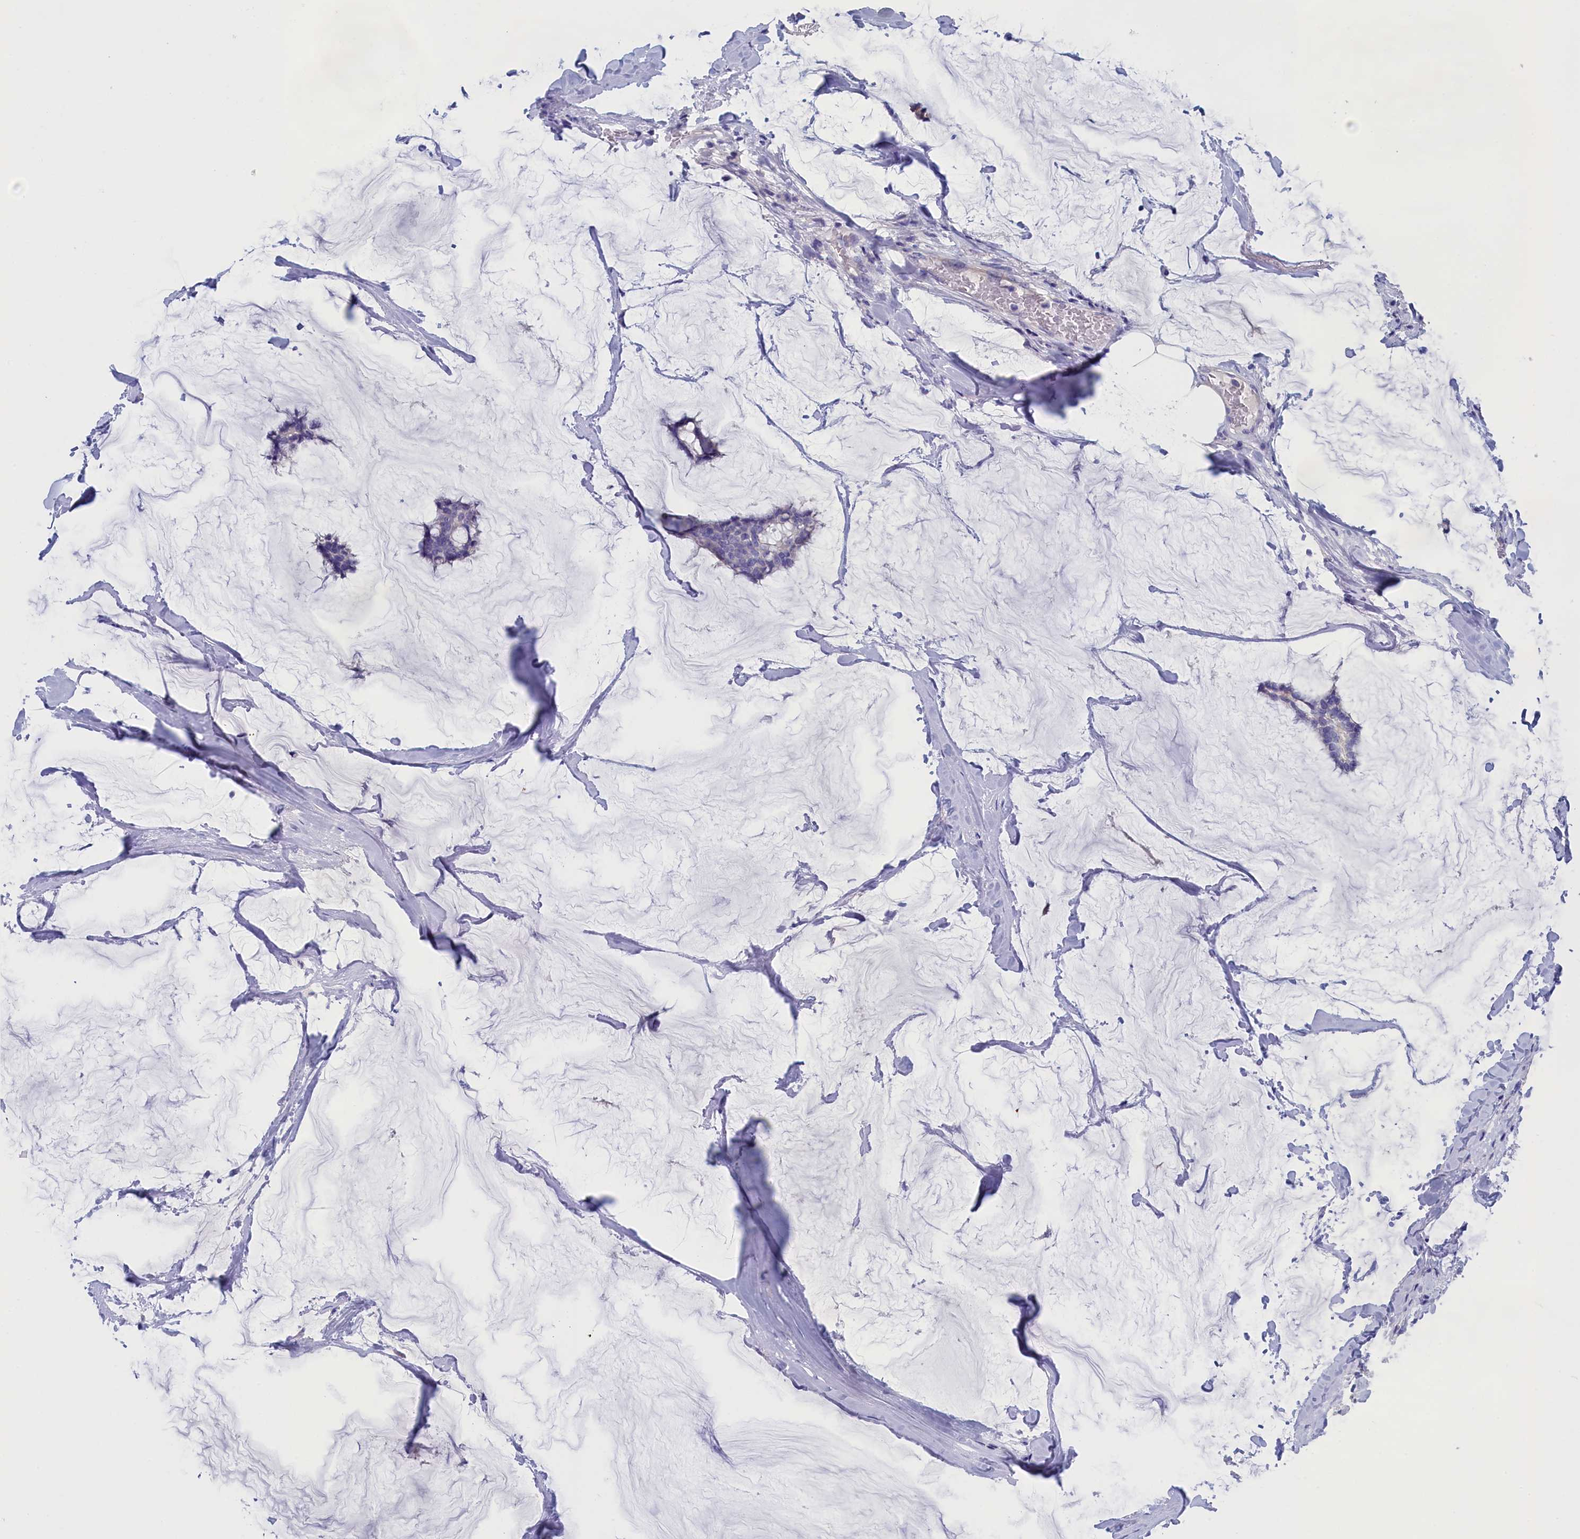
{"staining": {"intensity": "negative", "quantity": "none", "location": "none"}, "tissue": "breast cancer", "cell_type": "Tumor cells", "image_type": "cancer", "snomed": [{"axis": "morphology", "description": "Duct carcinoma"}, {"axis": "topography", "description": "Breast"}], "caption": "IHC micrograph of neoplastic tissue: human breast intraductal carcinoma stained with DAB (3,3'-diaminobenzidine) shows no significant protein staining in tumor cells. Nuclei are stained in blue.", "gene": "ANKRD2", "patient": {"sex": "female", "age": 93}}